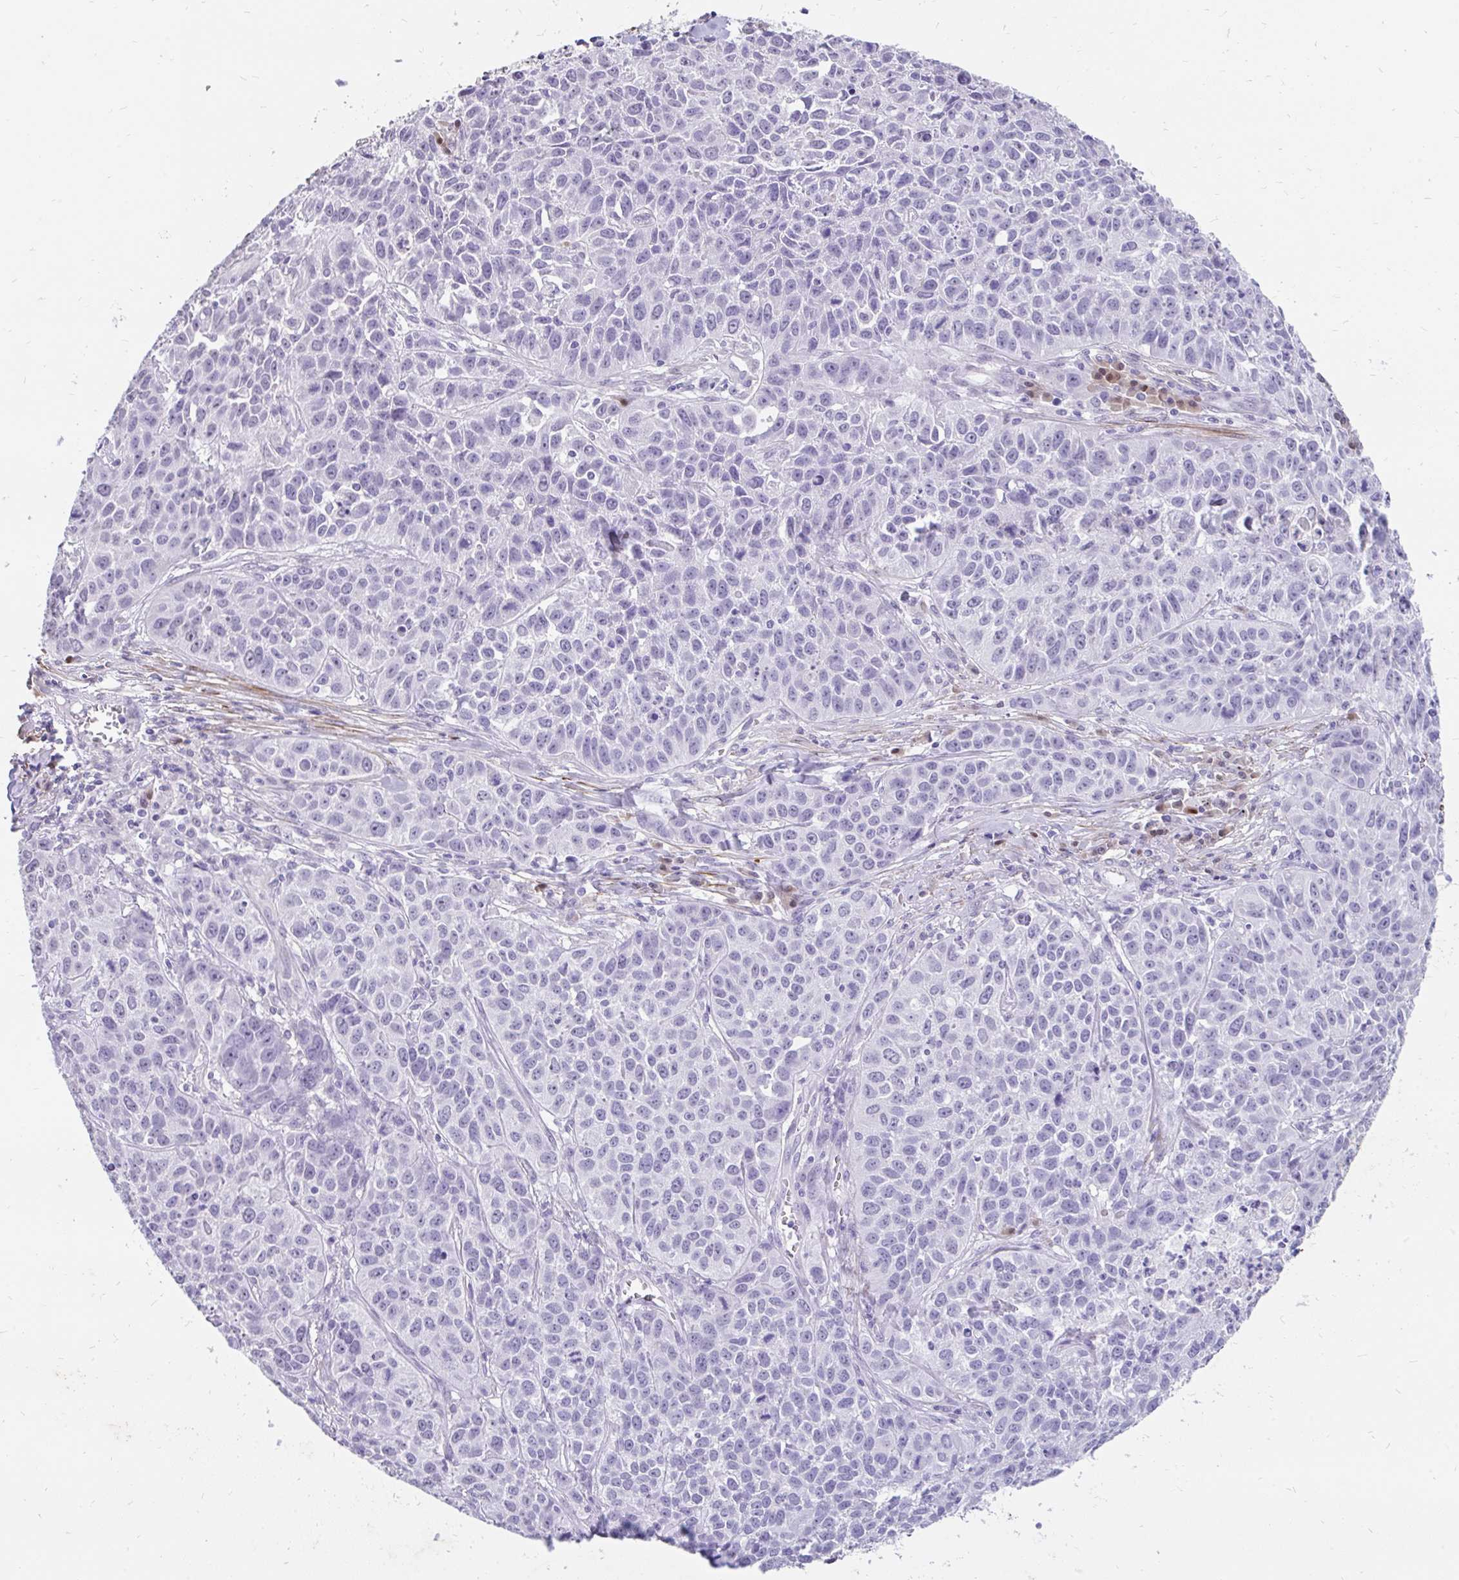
{"staining": {"intensity": "negative", "quantity": "none", "location": "none"}, "tissue": "lung cancer", "cell_type": "Tumor cells", "image_type": "cancer", "snomed": [{"axis": "morphology", "description": "Squamous cell carcinoma, NOS"}, {"axis": "topography", "description": "Lung"}], "caption": "The image shows no staining of tumor cells in squamous cell carcinoma (lung).", "gene": "EML5", "patient": {"sex": "male", "age": 76}}